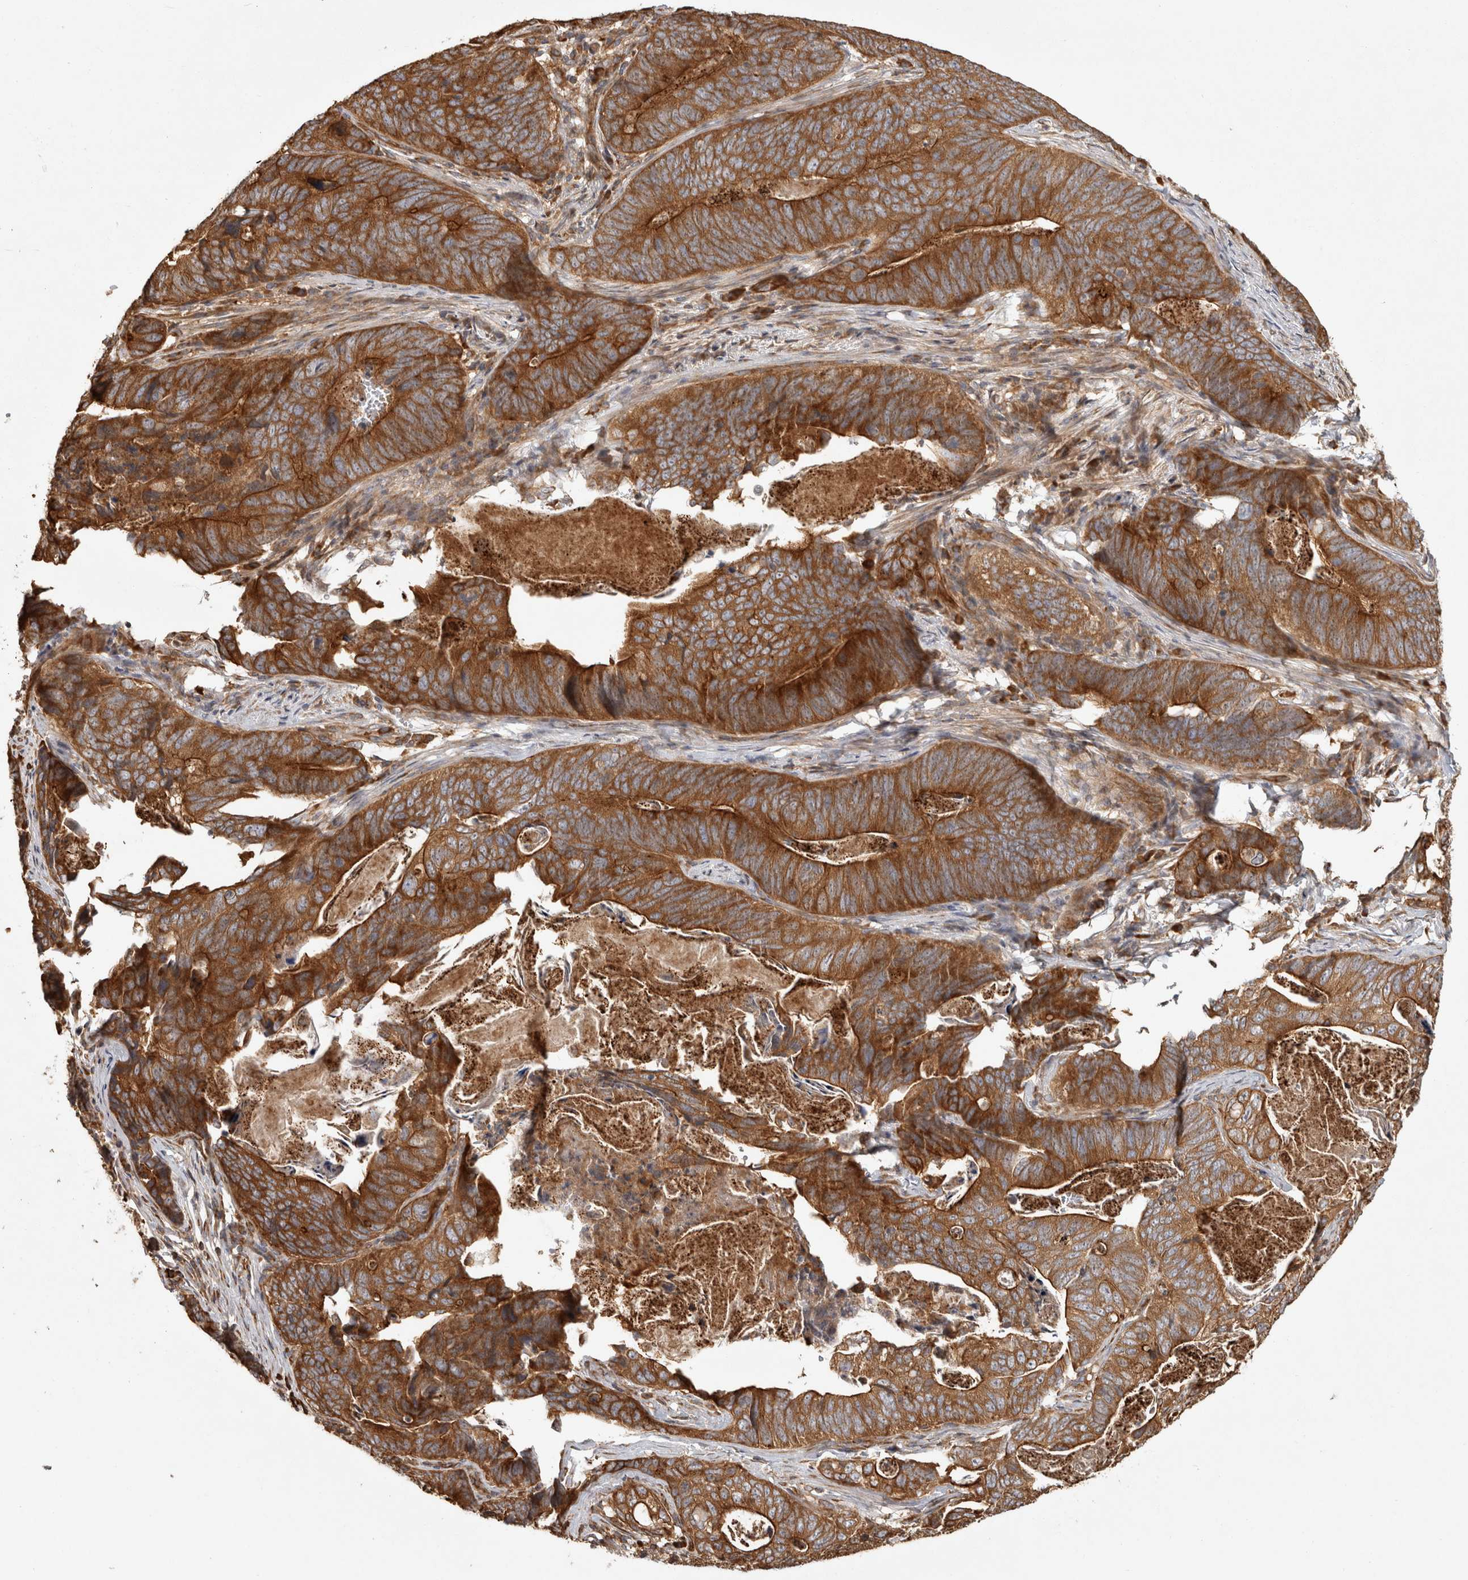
{"staining": {"intensity": "strong", "quantity": ">75%", "location": "cytoplasmic/membranous"}, "tissue": "stomach cancer", "cell_type": "Tumor cells", "image_type": "cancer", "snomed": [{"axis": "morphology", "description": "Normal tissue, NOS"}, {"axis": "morphology", "description": "Adenocarcinoma, NOS"}, {"axis": "topography", "description": "Stomach"}], "caption": "A brown stain labels strong cytoplasmic/membranous positivity of a protein in stomach cancer (adenocarcinoma) tumor cells. (brown staining indicates protein expression, while blue staining denotes nuclei).", "gene": "CAMSAP2", "patient": {"sex": "female", "age": 89}}